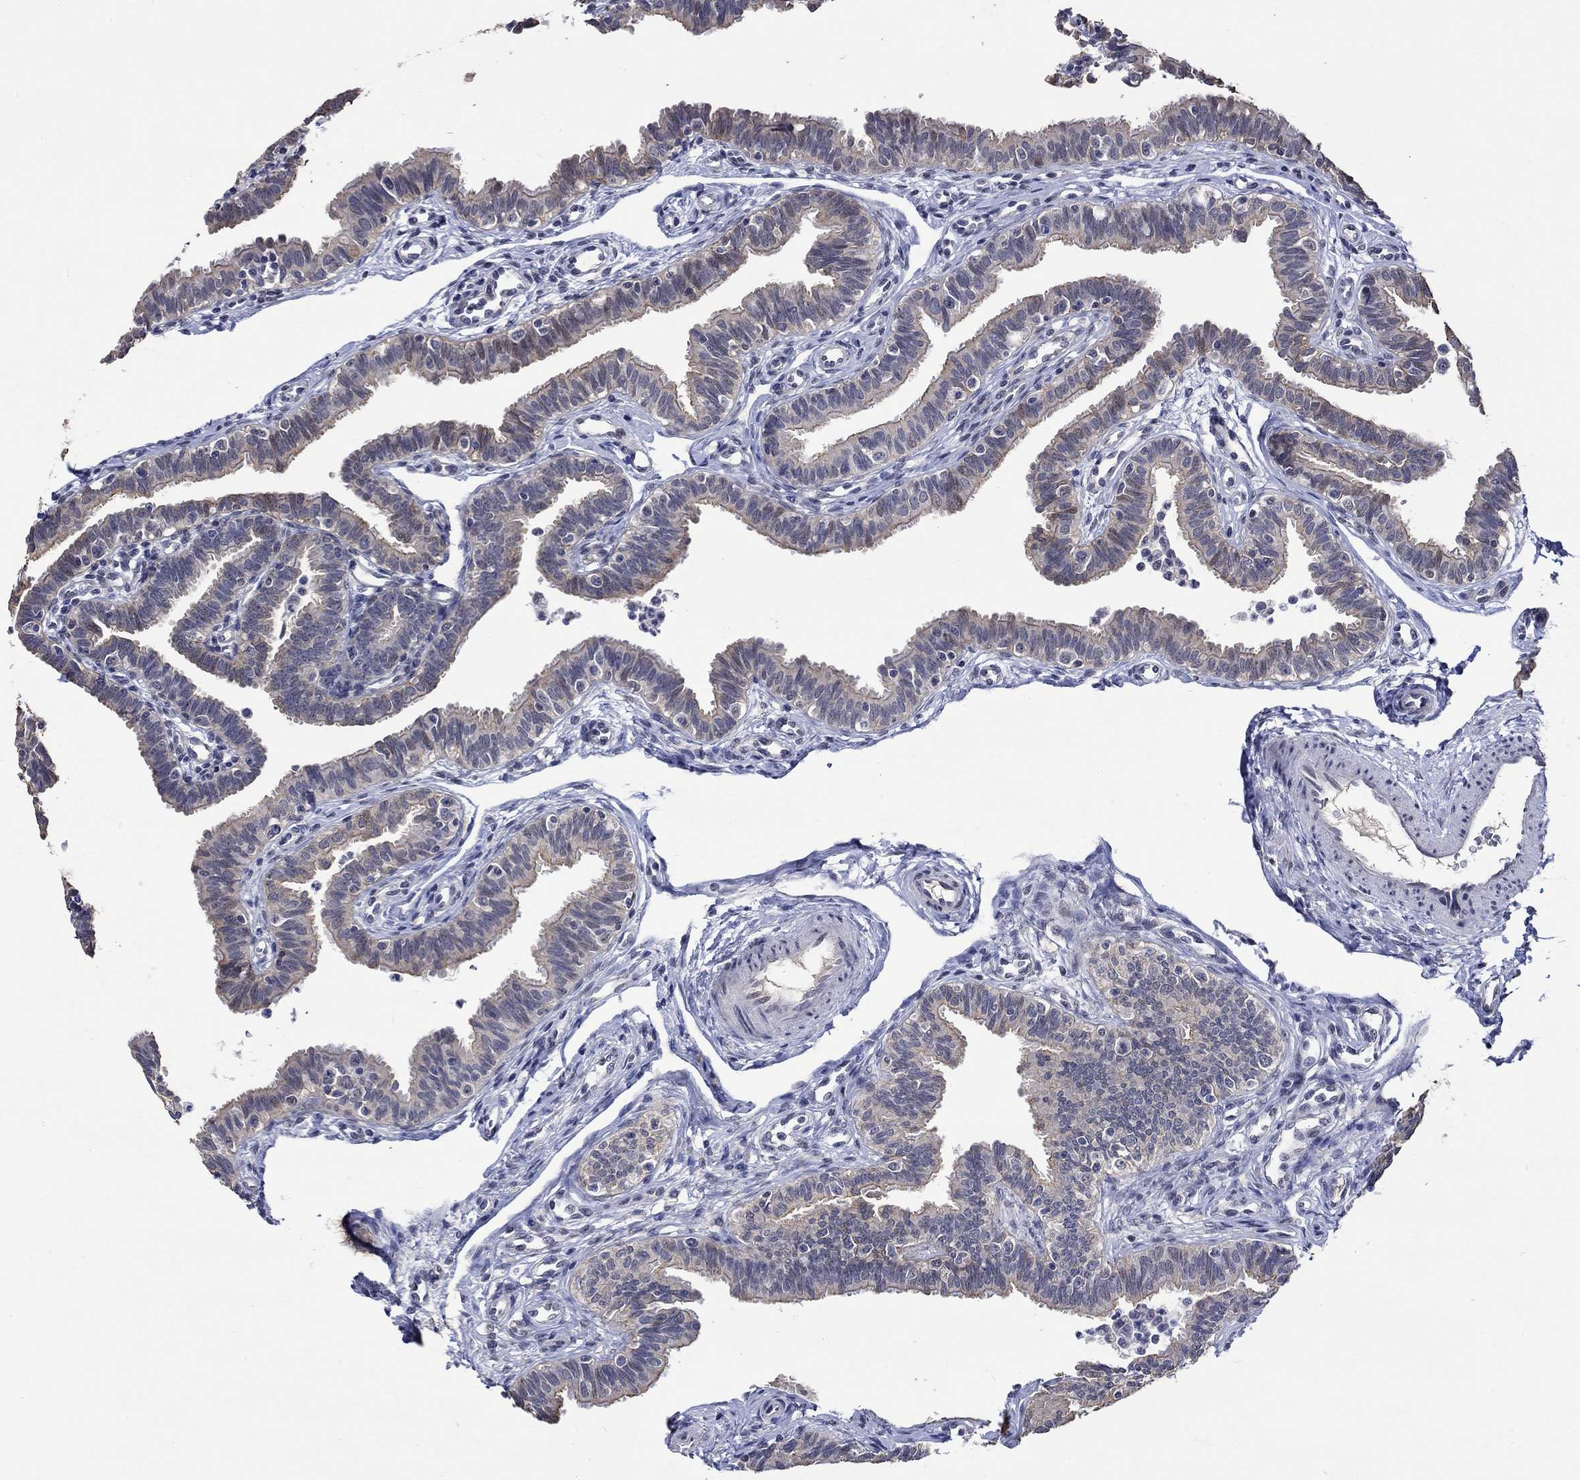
{"staining": {"intensity": "moderate", "quantity": "<25%", "location": "cytoplasmic/membranous"}, "tissue": "fallopian tube", "cell_type": "Glandular cells", "image_type": "normal", "snomed": [{"axis": "morphology", "description": "Normal tissue, NOS"}, {"axis": "topography", "description": "Fallopian tube"}], "caption": "Fallopian tube stained with DAB (3,3'-diaminobenzidine) immunohistochemistry shows low levels of moderate cytoplasmic/membranous staining in approximately <25% of glandular cells. (brown staining indicates protein expression, while blue staining denotes nuclei).", "gene": "DDX3Y", "patient": {"sex": "female", "age": 36}}